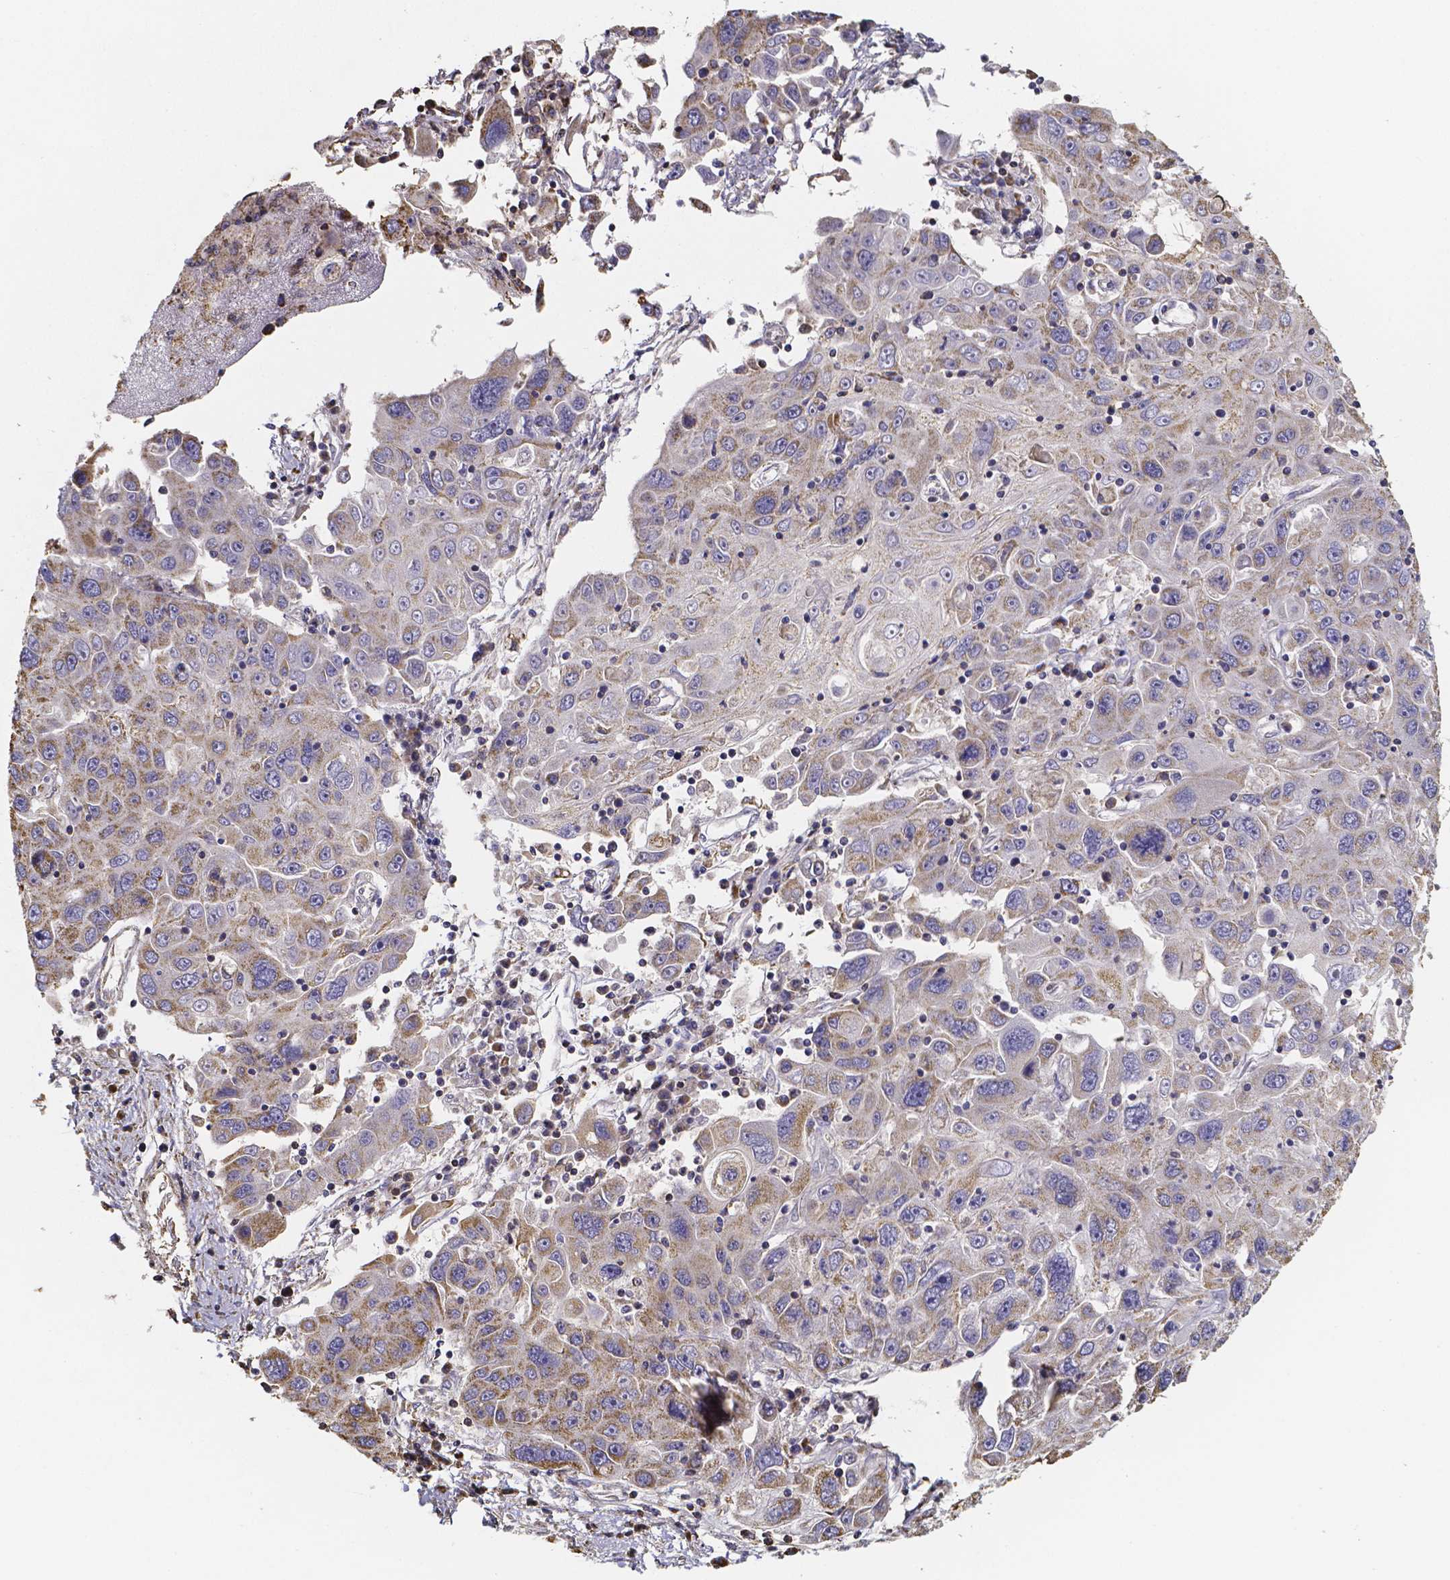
{"staining": {"intensity": "moderate", "quantity": "25%-75%", "location": "cytoplasmic/membranous"}, "tissue": "stomach cancer", "cell_type": "Tumor cells", "image_type": "cancer", "snomed": [{"axis": "morphology", "description": "Adenocarcinoma, NOS"}, {"axis": "topography", "description": "Stomach"}], "caption": "A histopathology image showing moderate cytoplasmic/membranous staining in about 25%-75% of tumor cells in adenocarcinoma (stomach), as visualized by brown immunohistochemical staining.", "gene": "SLC35D2", "patient": {"sex": "male", "age": 56}}